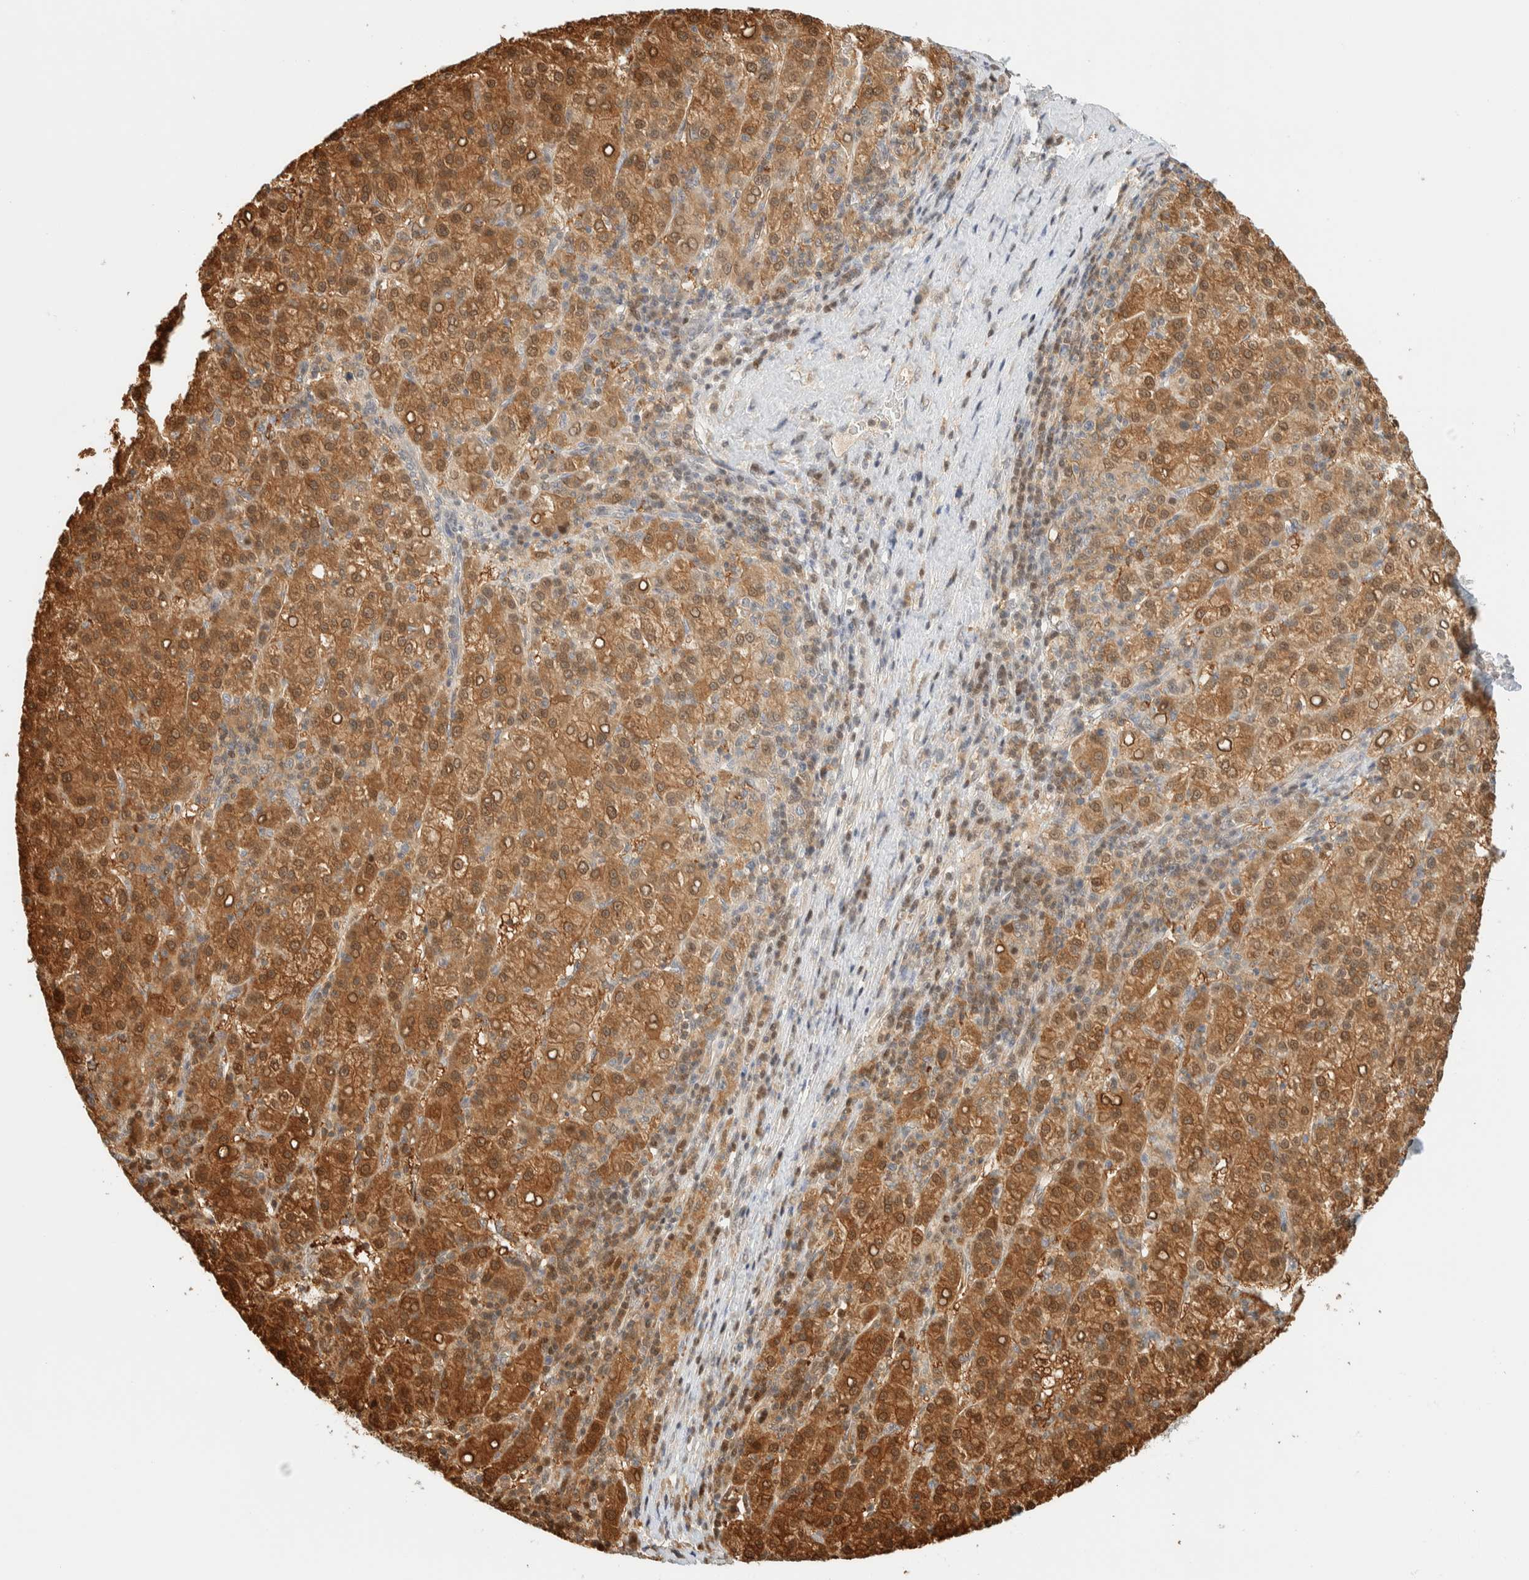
{"staining": {"intensity": "strong", "quantity": ">75%", "location": "cytoplasmic/membranous,nuclear"}, "tissue": "liver cancer", "cell_type": "Tumor cells", "image_type": "cancer", "snomed": [{"axis": "morphology", "description": "Carcinoma, Hepatocellular, NOS"}, {"axis": "topography", "description": "Liver"}], "caption": "Hepatocellular carcinoma (liver) stained with a protein marker exhibits strong staining in tumor cells.", "gene": "ZBTB37", "patient": {"sex": "female", "age": 58}}